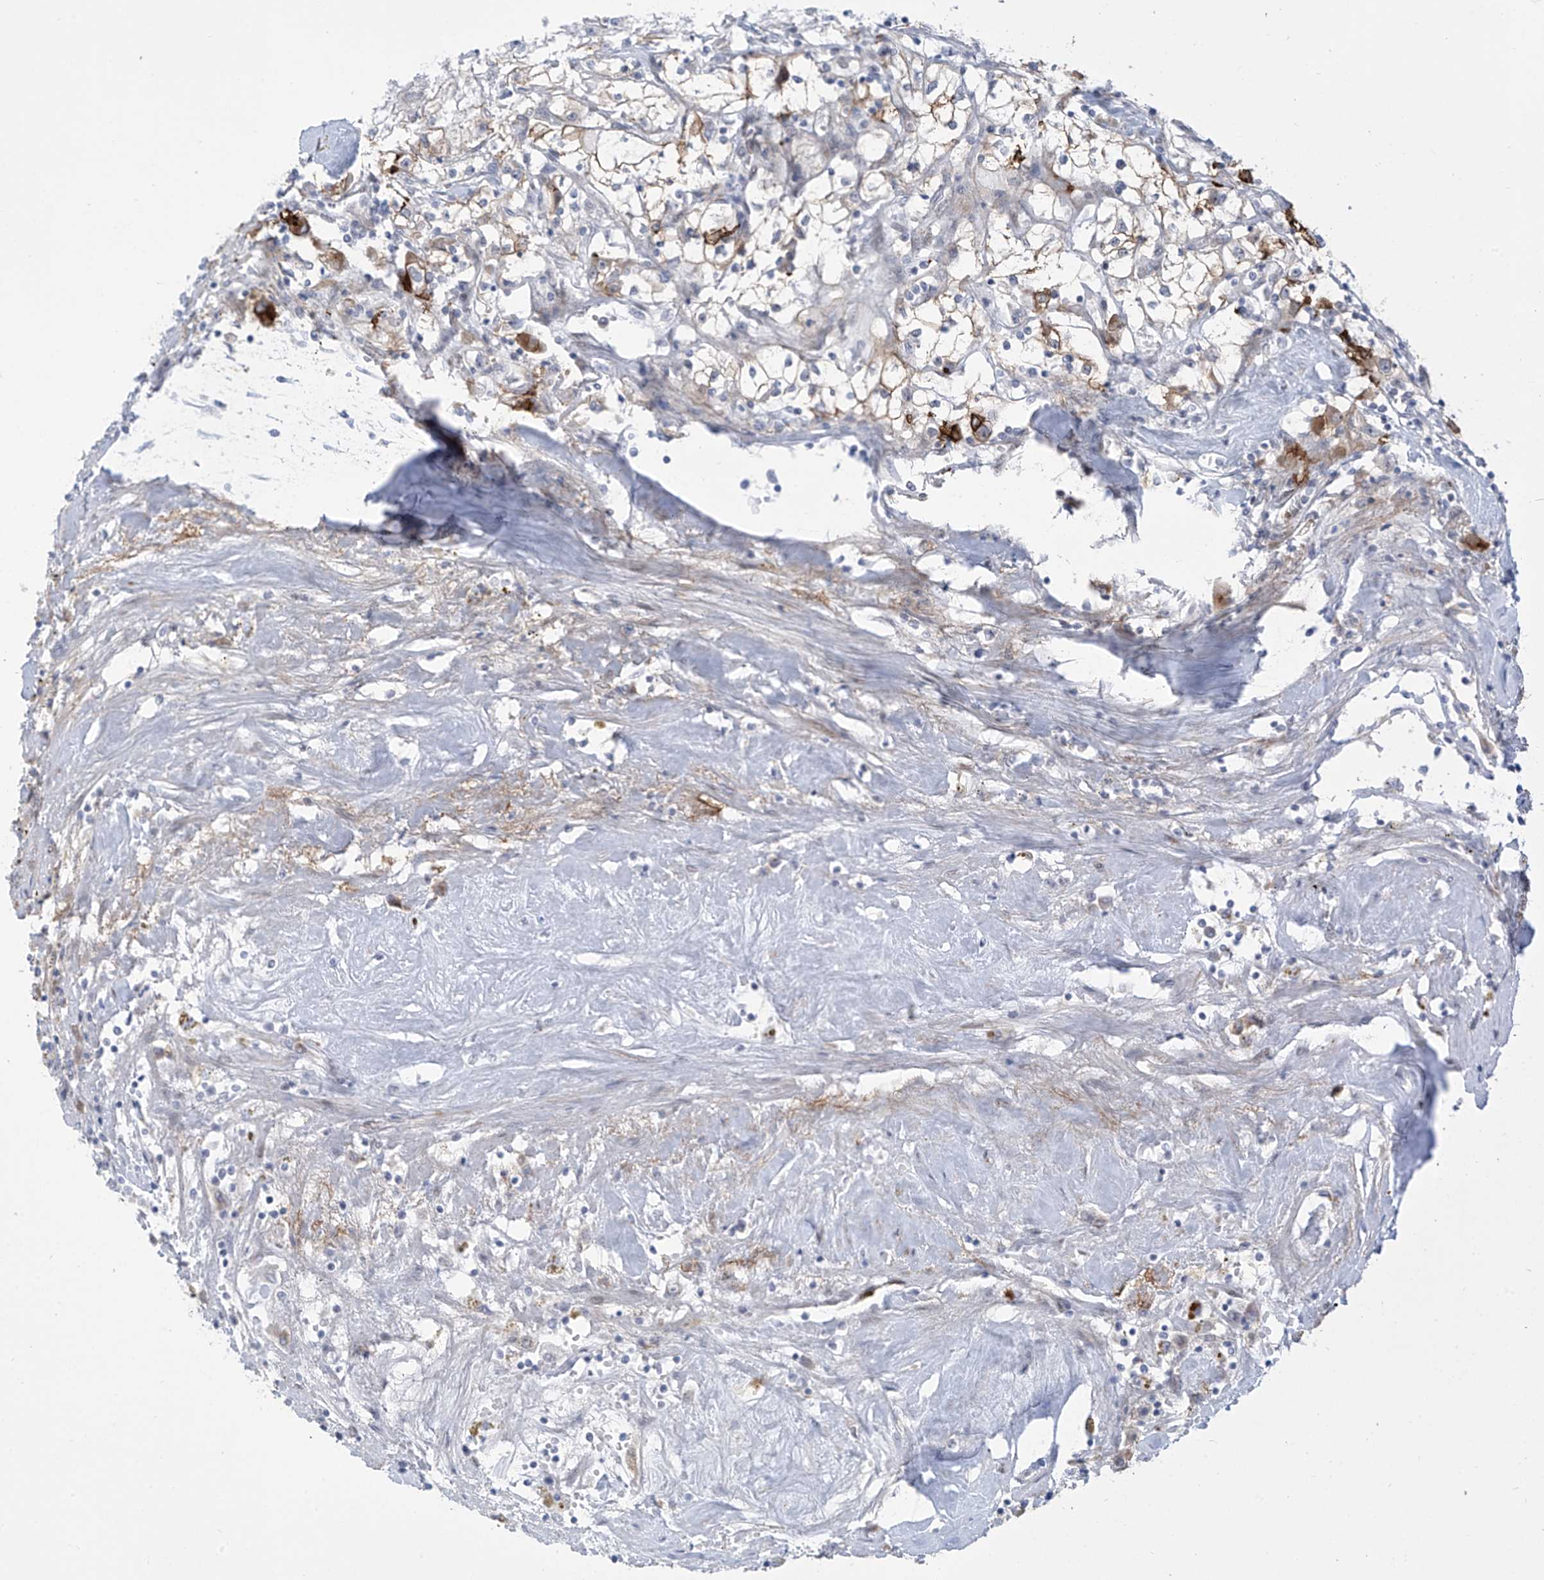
{"staining": {"intensity": "moderate", "quantity": "<25%", "location": "cytoplasmic/membranous"}, "tissue": "renal cancer", "cell_type": "Tumor cells", "image_type": "cancer", "snomed": [{"axis": "morphology", "description": "Adenocarcinoma, NOS"}, {"axis": "topography", "description": "Kidney"}], "caption": "Human renal cancer (adenocarcinoma) stained with a brown dye reveals moderate cytoplasmic/membranous positive staining in approximately <25% of tumor cells.", "gene": "LIN9", "patient": {"sex": "male", "age": 56}}